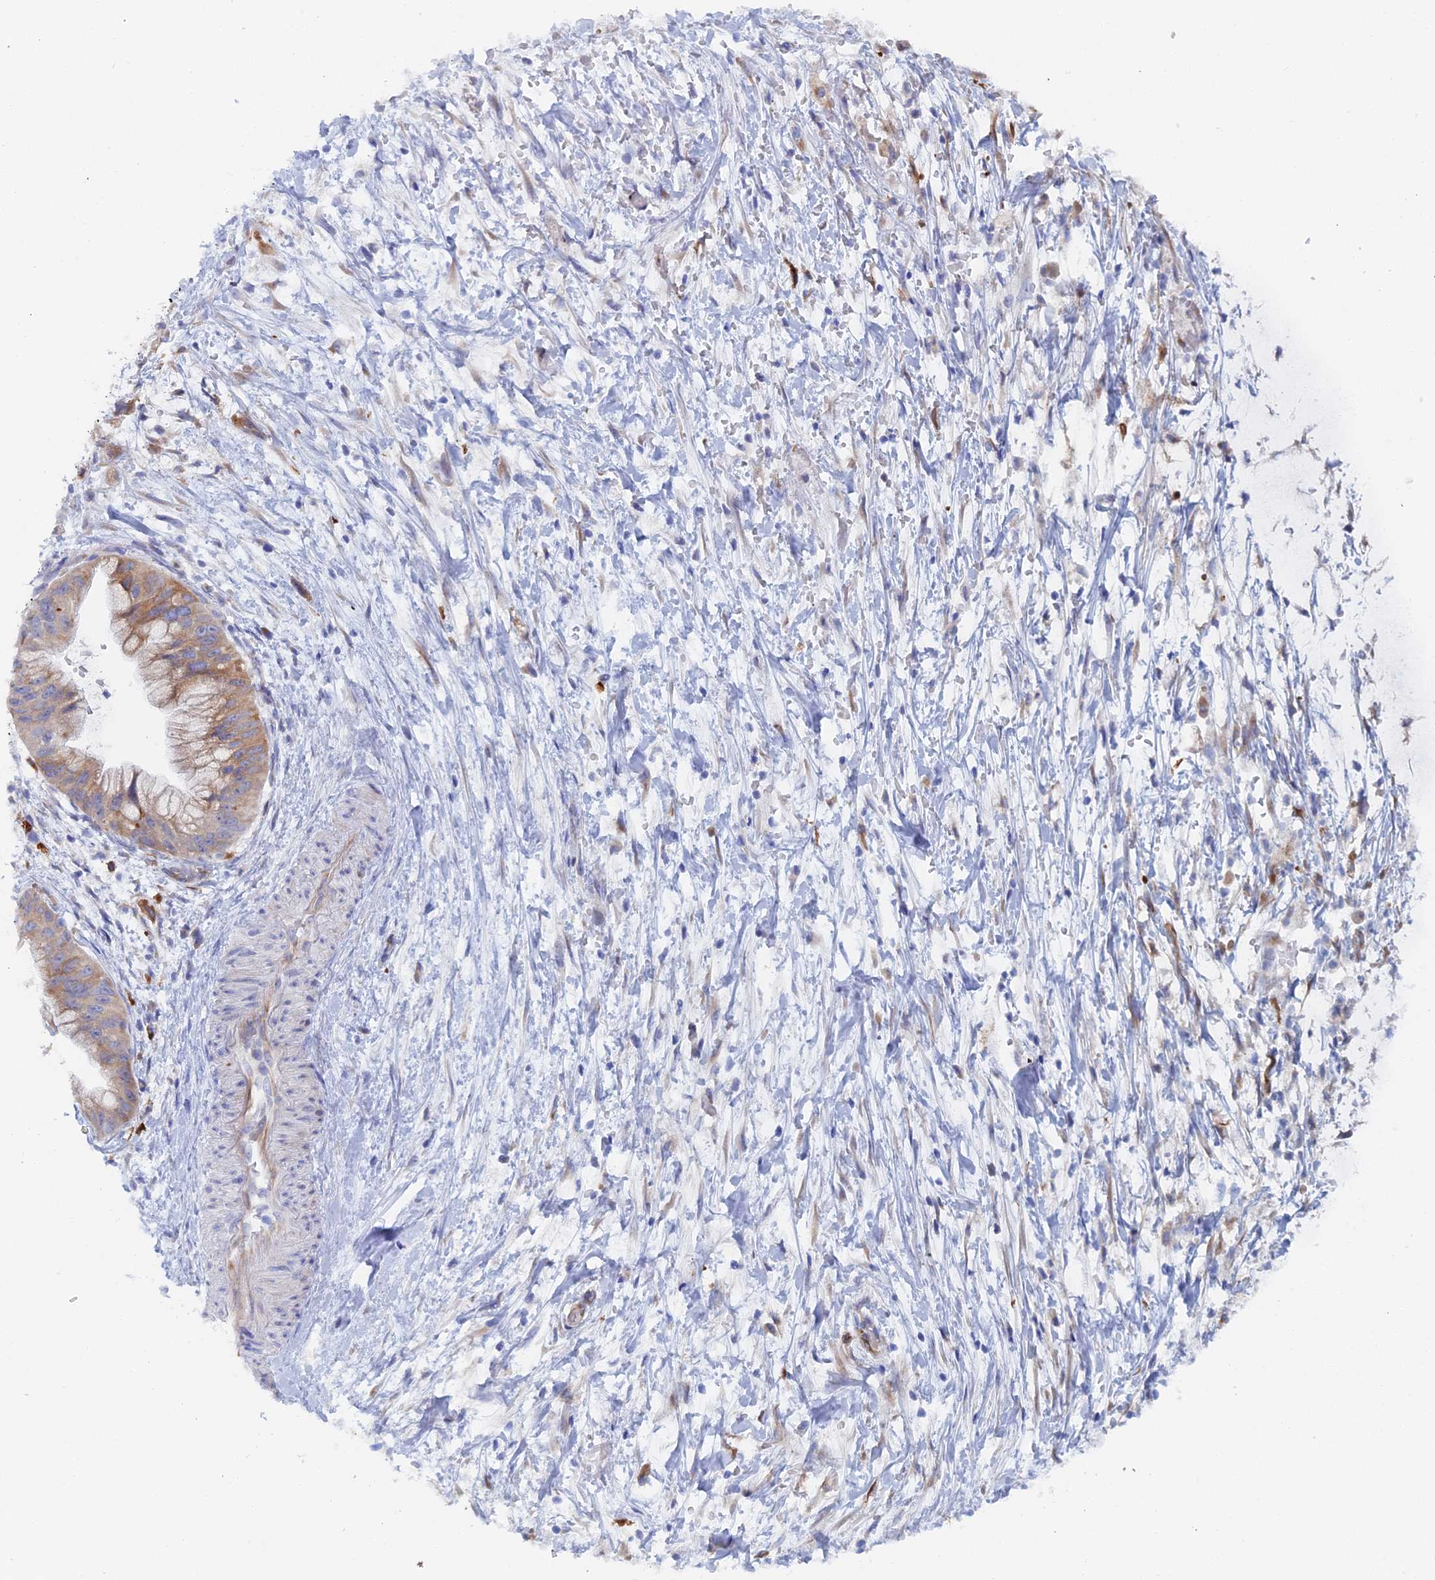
{"staining": {"intensity": "moderate", "quantity": ">75%", "location": "cytoplasmic/membranous"}, "tissue": "pancreatic cancer", "cell_type": "Tumor cells", "image_type": "cancer", "snomed": [{"axis": "morphology", "description": "Adenocarcinoma, NOS"}, {"axis": "topography", "description": "Pancreas"}], "caption": "Immunohistochemistry (IHC) image of human pancreatic cancer stained for a protein (brown), which demonstrates medium levels of moderate cytoplasmic/membranous positivity in approximately >75% of tumor cells.", "gene": "COG7", "patient": {"sex": "male", "age": 48}}